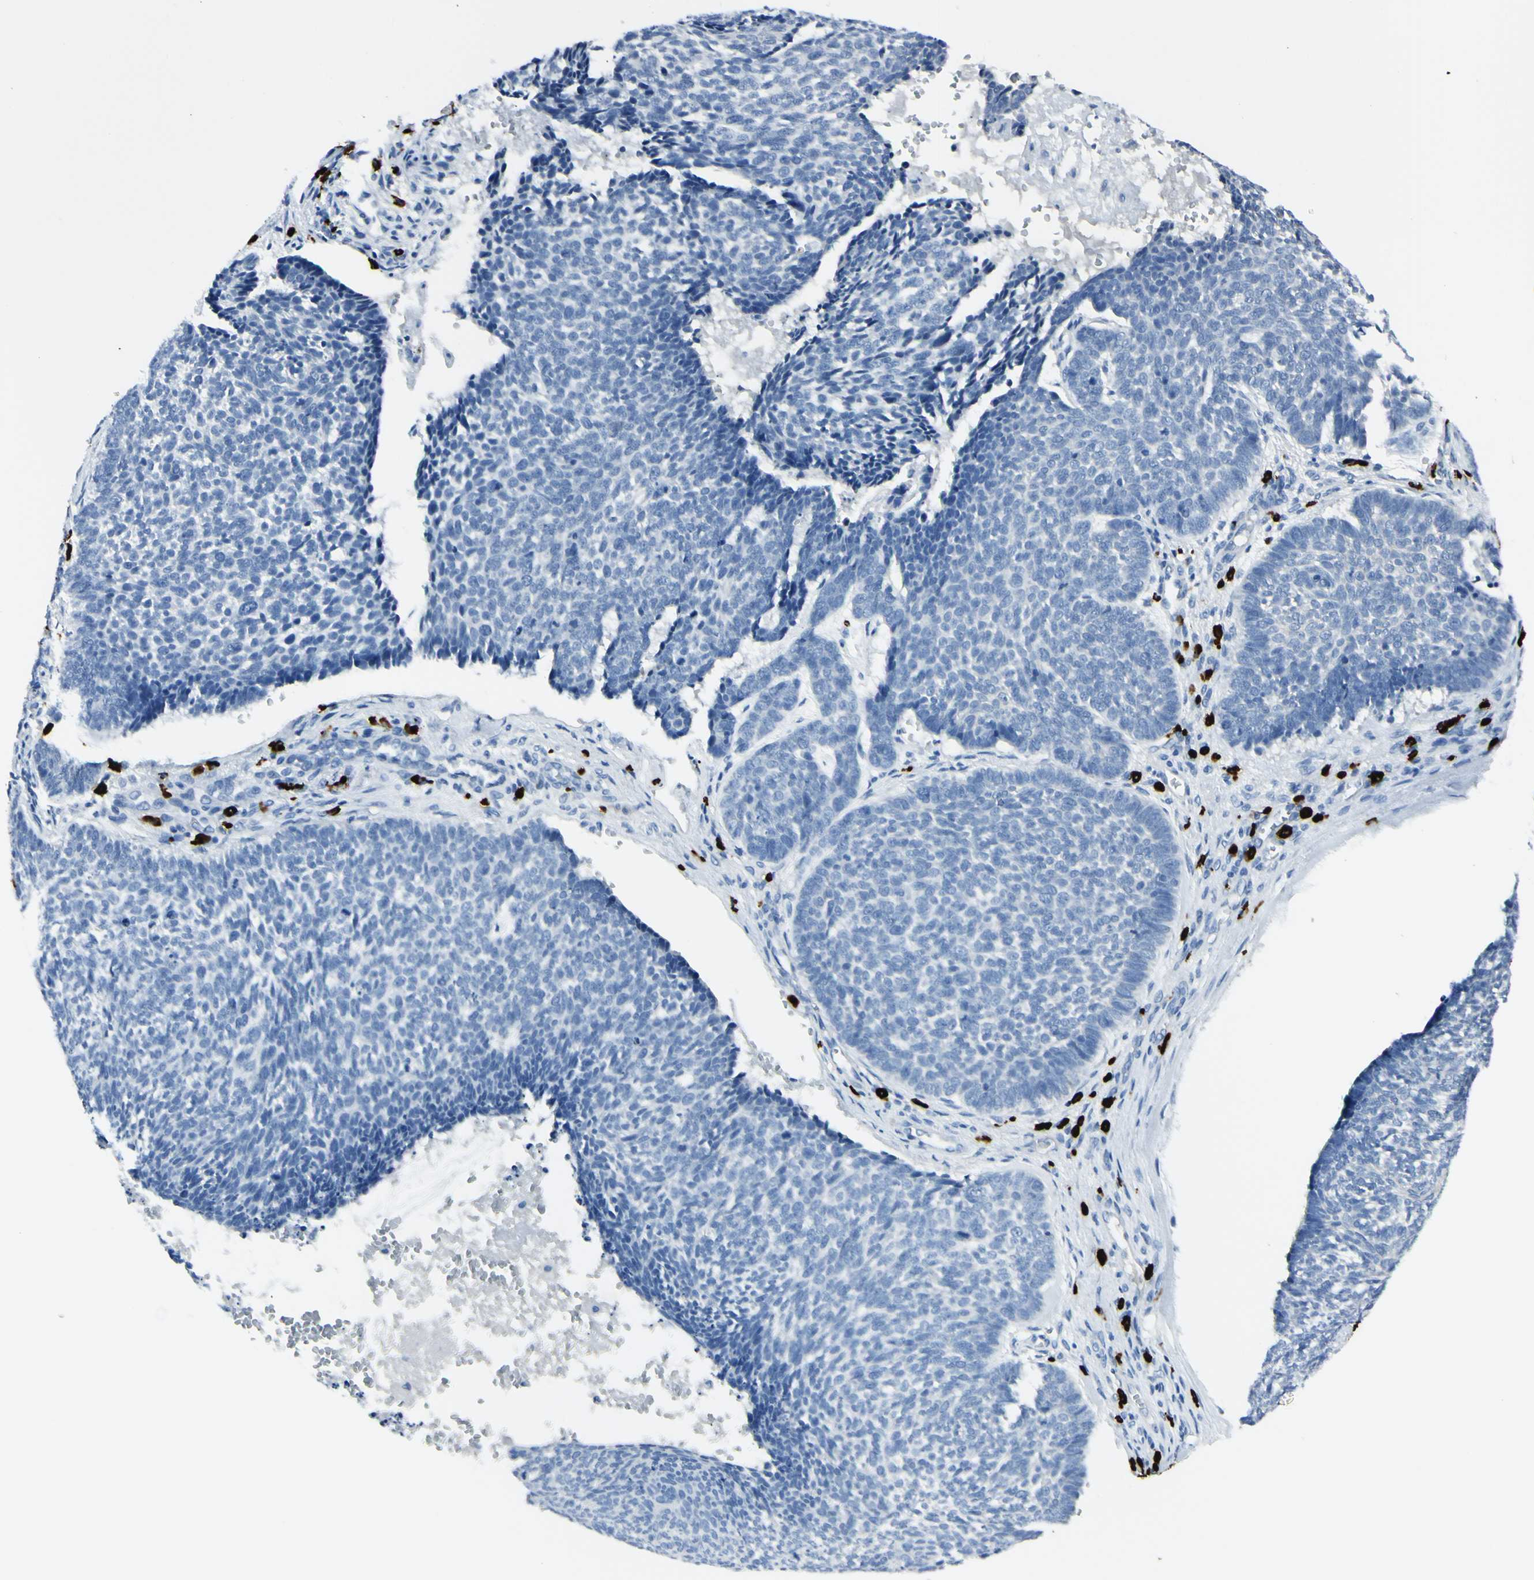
{"staining": {"intensity": "negative", "quantity": "none", "location": "none"}, "tissue": "skin cancer", "cell_type": "Tumor cells", "image_type": "cancer", "snomed": [{"axis": "morphology", "description": "Basal cell carcinoma"}, {"axis": "topography", "description": "Skin"}], "caption": "Tumor cells are negative for brown protein staining in skin cancer.", "gene": "DLG4", "patient": {"sex": "male", "age": 84}}